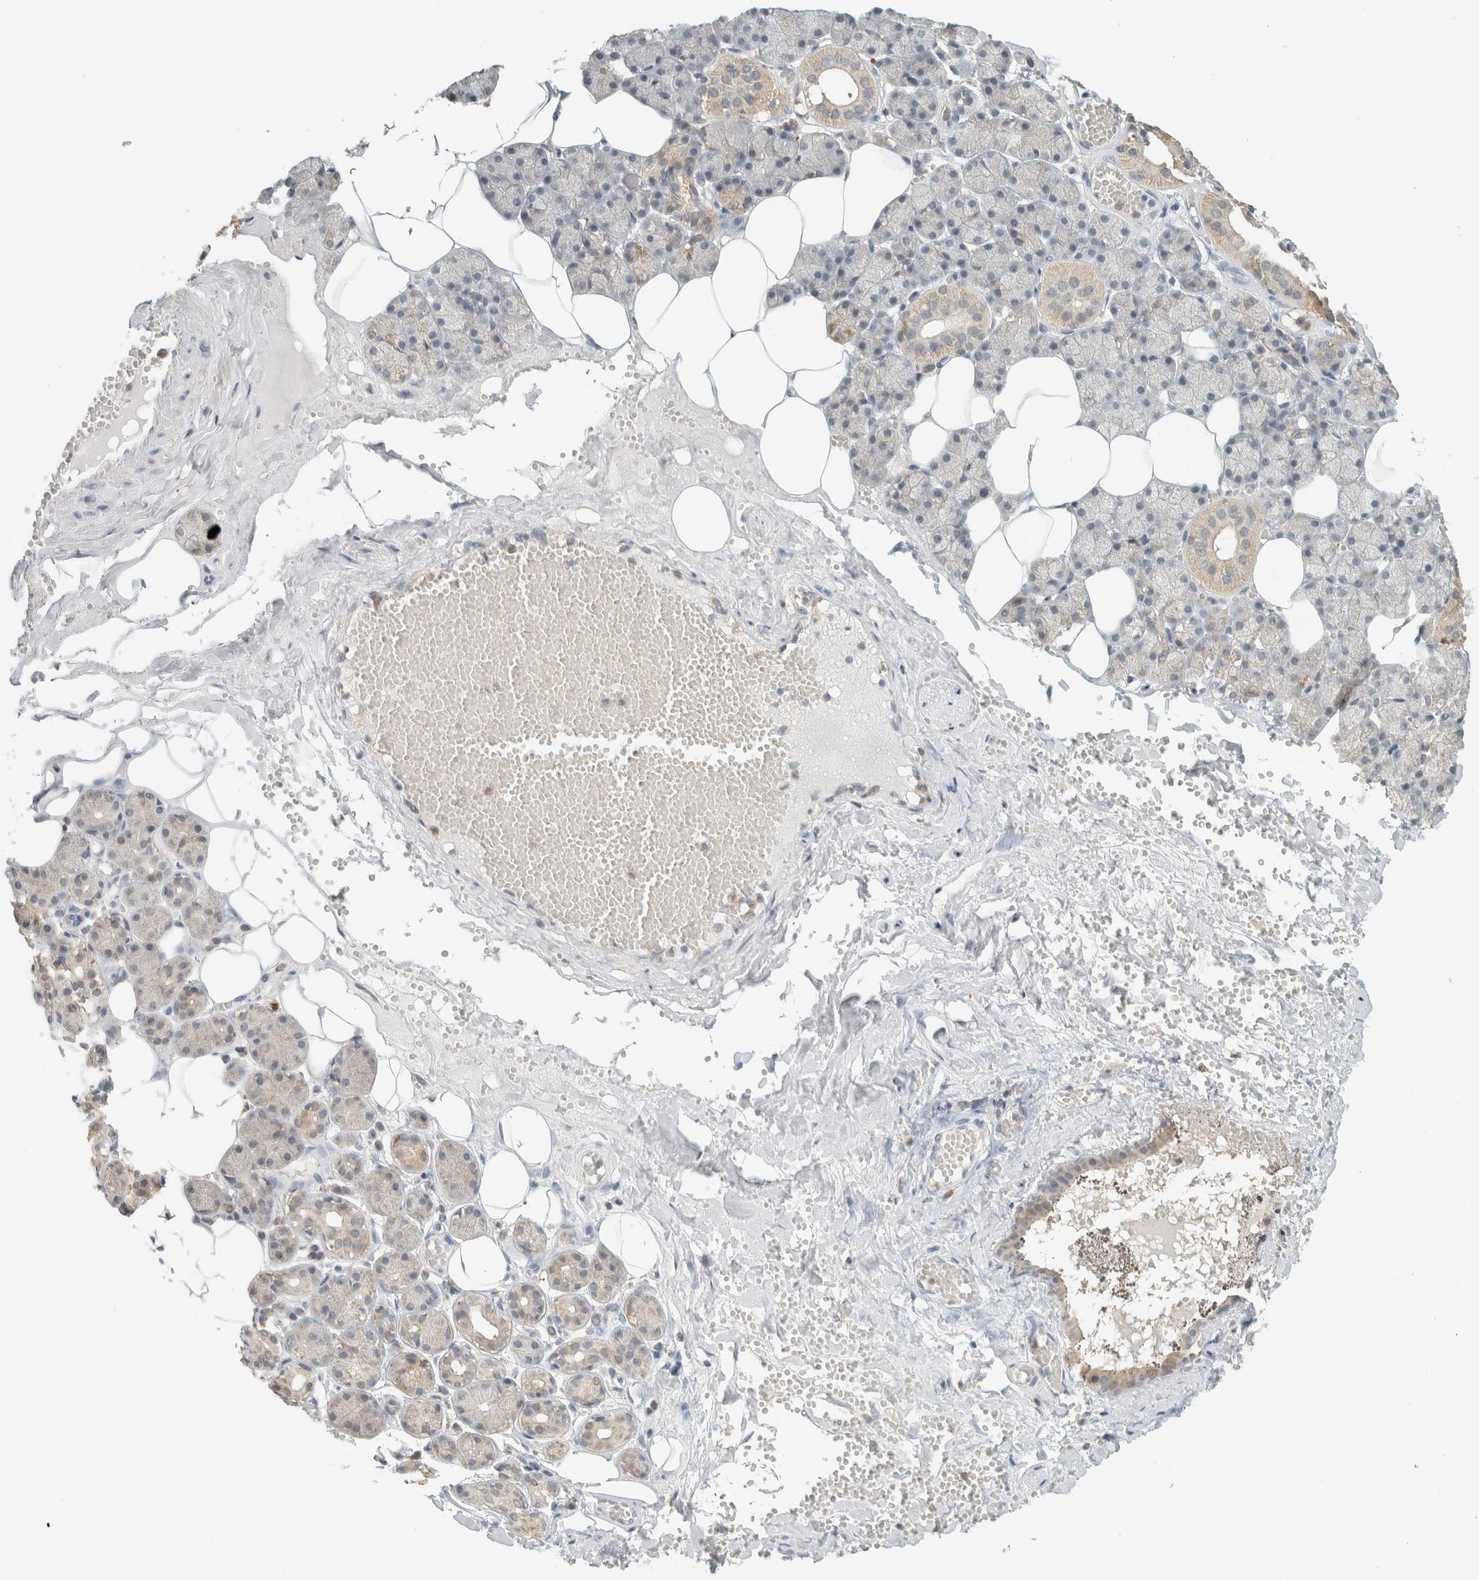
{"staining": {"intensity": "weak", "quantity": "<25%", "location": "cytoplasmic/membranous"}, "tissue": "salivary gland", "cell_type": "Glandular cells", "image_type": "normal", "snomed": [{"axis": "morphology", "description": "Normal tissue, NOS"}, {"axis": "topography", "description": "Salivary gland"}], "caption": "Immunohistochemical staining of normal human salivary gland demonstrates no significant expression in glandular cells. Nuclei are stained in blue.", "gene": "CAPG", "patient": {"sex": "male", "age": 62}}